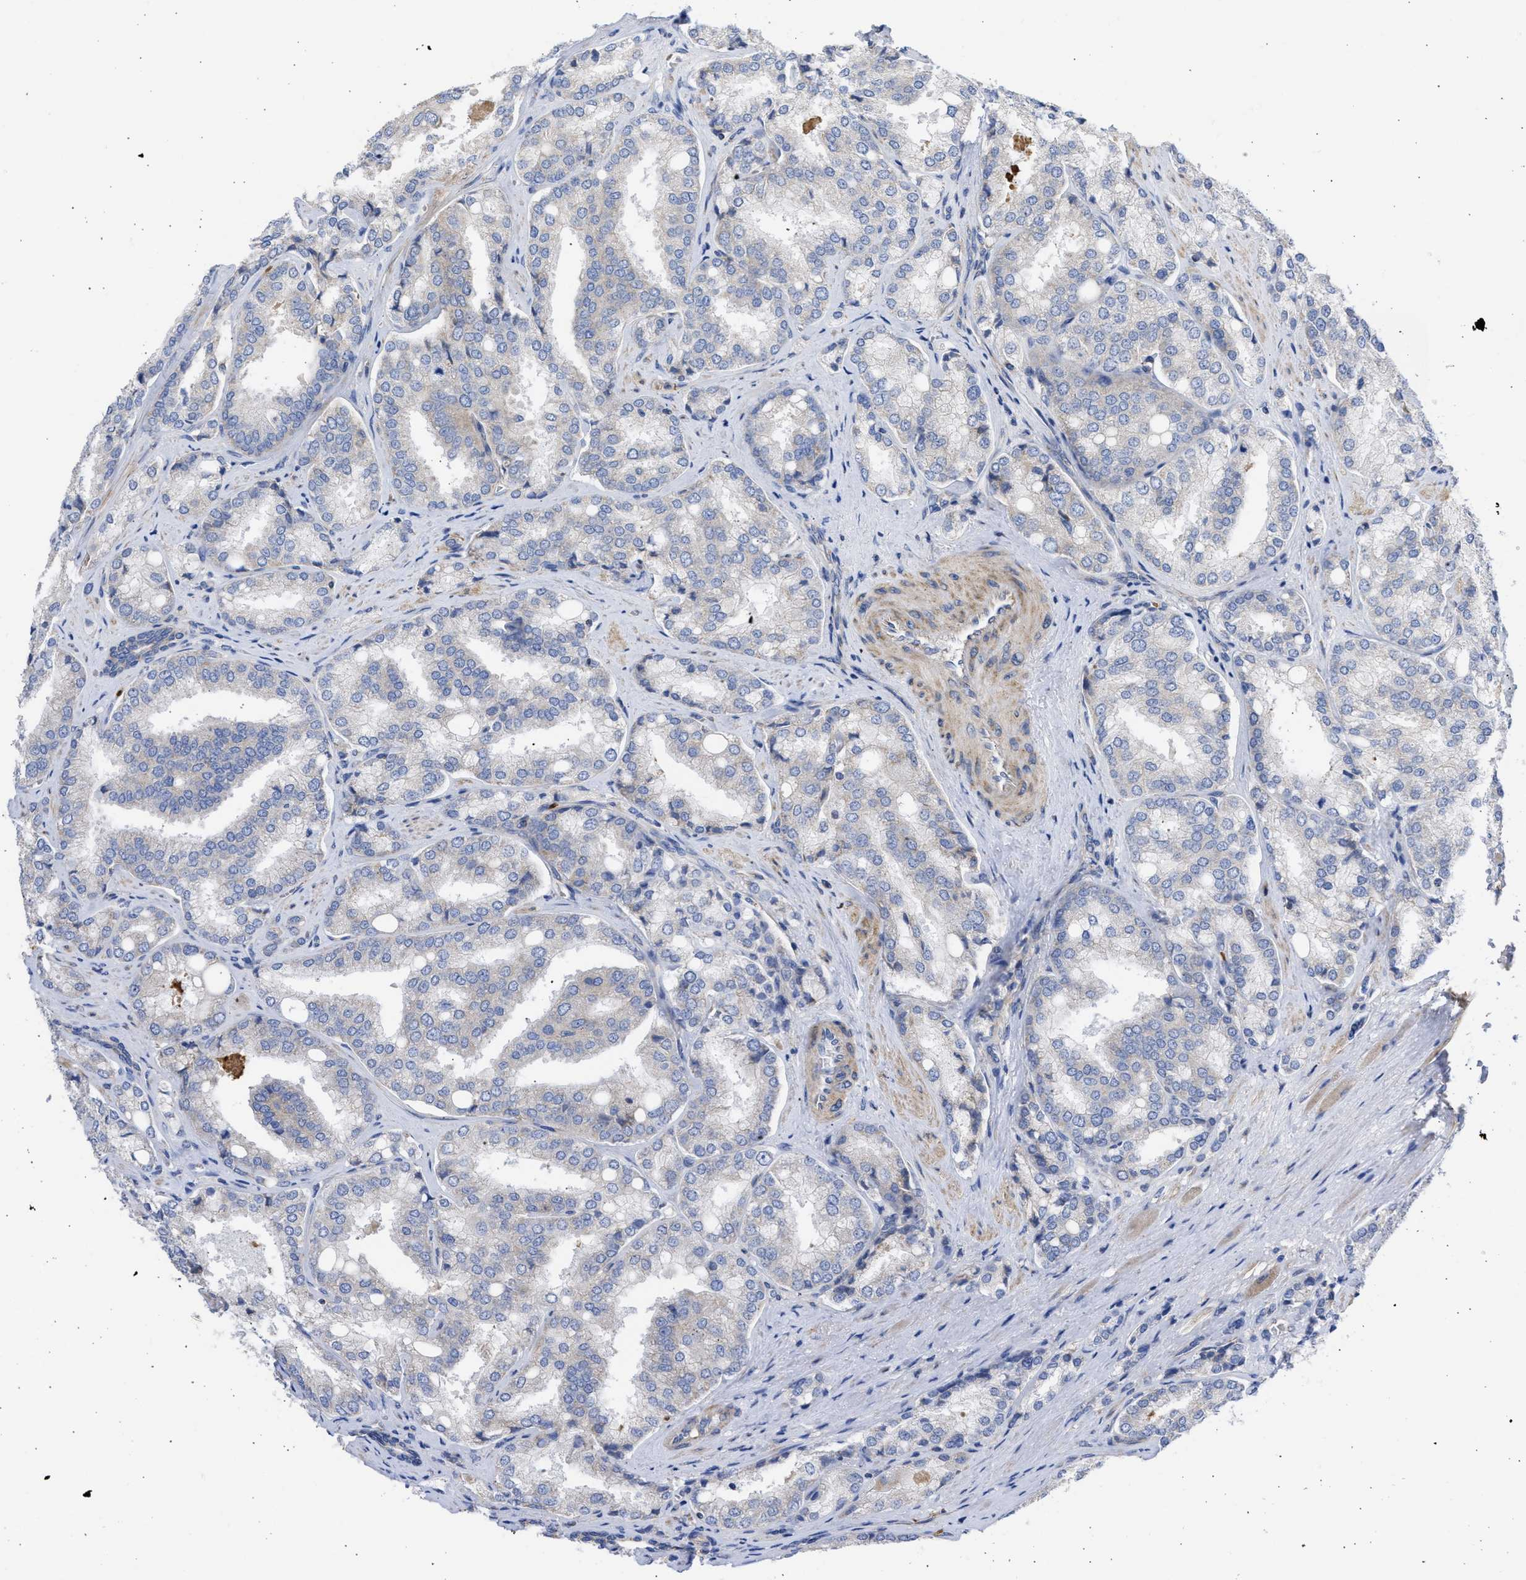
{"staining": {"intensity": "negative", "quantity": "none", "location": "none"}, "tissue": "prostate cancer", "cell_type": "Tumor cells", "image_type": "cancer", "snomed": [{"axis": "morphology", "description": "Adenocarcinoma, High grade"}, {"axis": "topography", "description": "Prostate"}], "caption": "Human prostate cancer (adenocarcinoma (high-grade)) stained for a protein using immunohistochemistry (IHC) shows no expression in tumor cells.", "gene": "BTG3", "patient": {"sex": "male", "age": 50}}